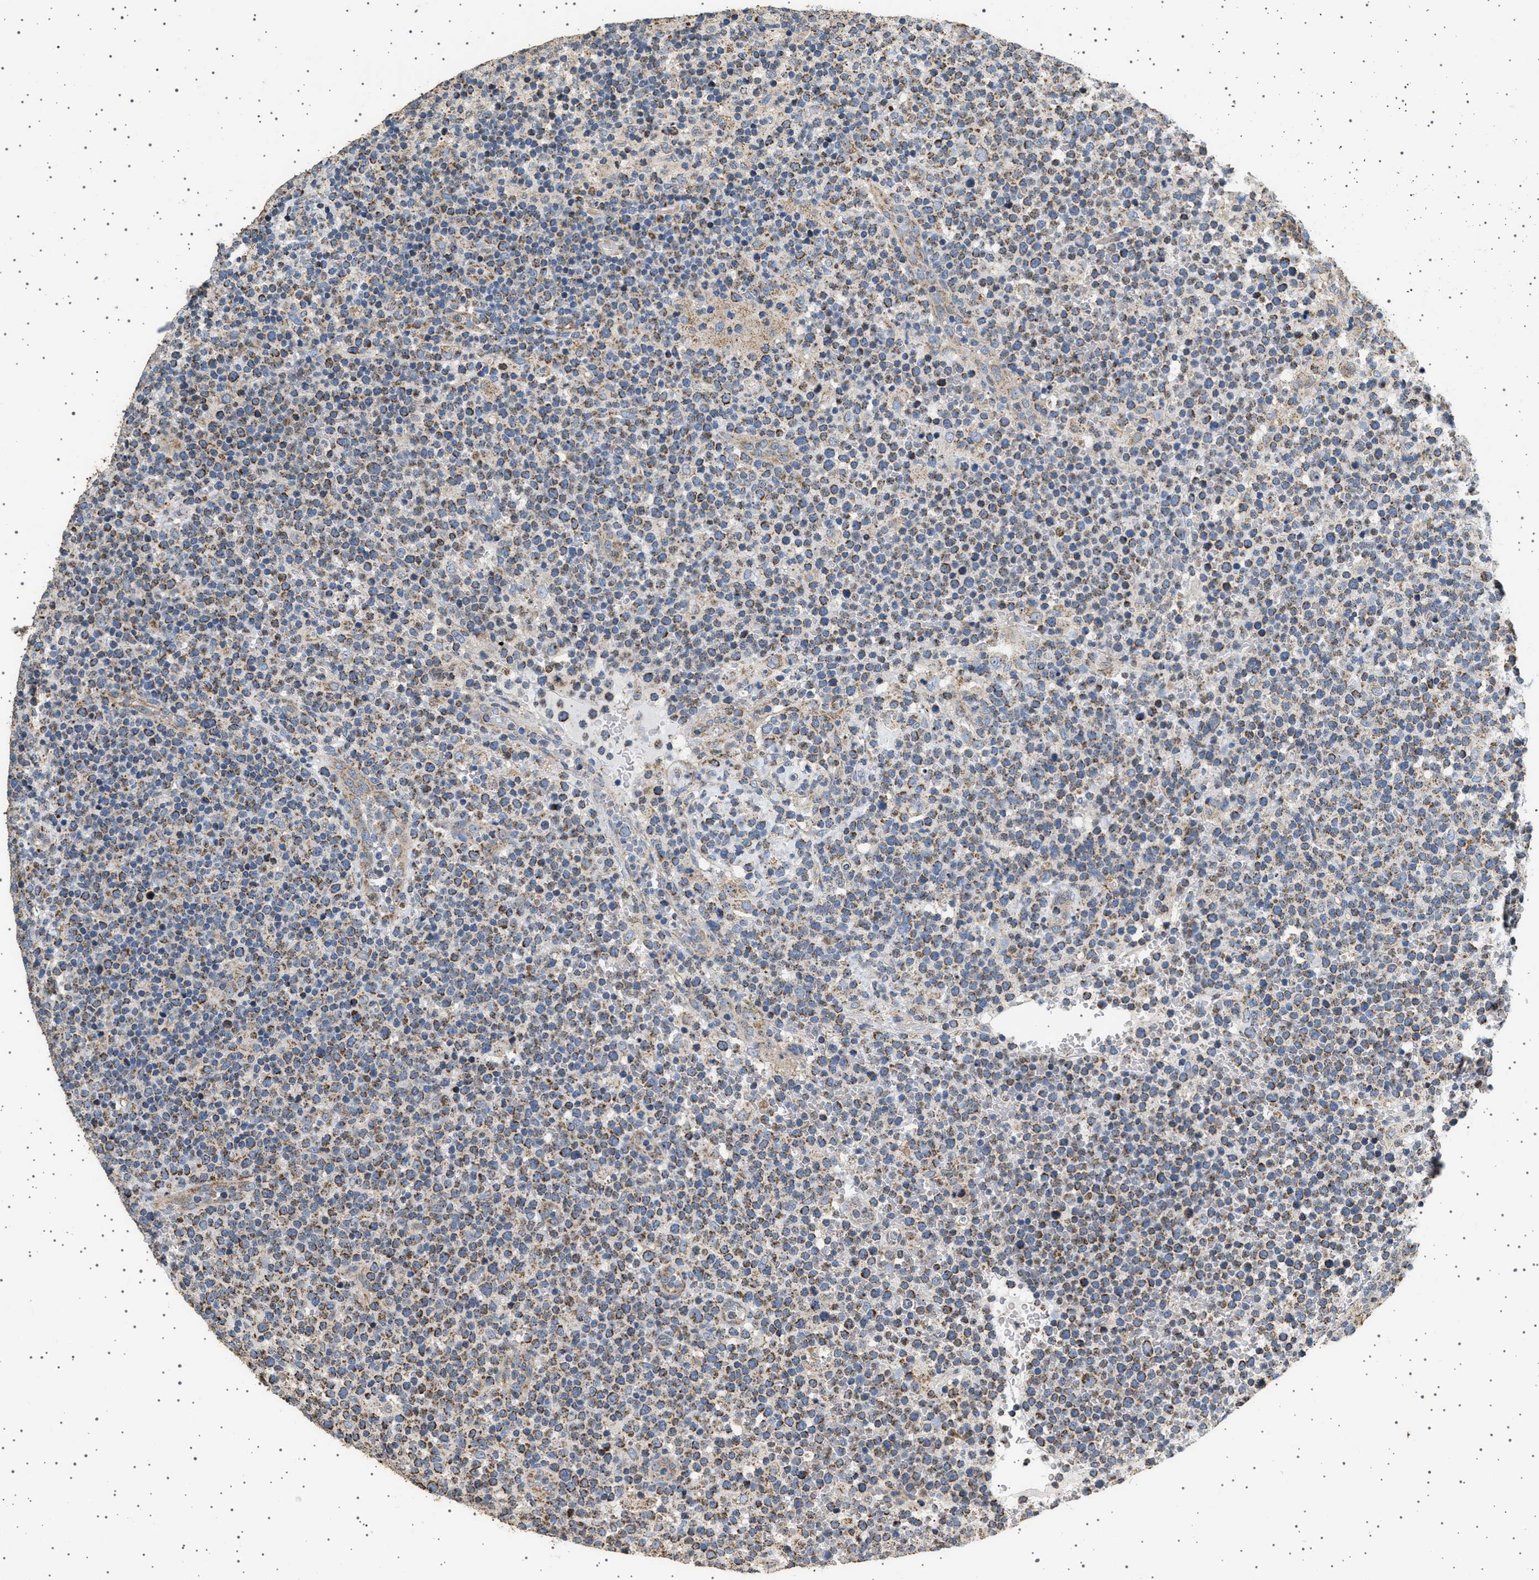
{"staining": {"intensity": "moderate", "quantity": ">75%", "location": "cytoplasmic/membranous"}, "tissue": "lymphoma", "cell_type": "Tumor cells", "image_type": "cancer", "snomed": [{"axis": "morphology", "description": "Malignant lymphoma, non-Hodgkin's type, High grade"}, {"axis": "topography", "description": "Lymph node"}], "caption": "Lymphoma stained for a protein (brown) displays moderate cytoplasmic/membranous positive expression in approximately >75% of tumor cells.", "gene": "KCNA4", "patient": {"sex": "male", "age": 61}}